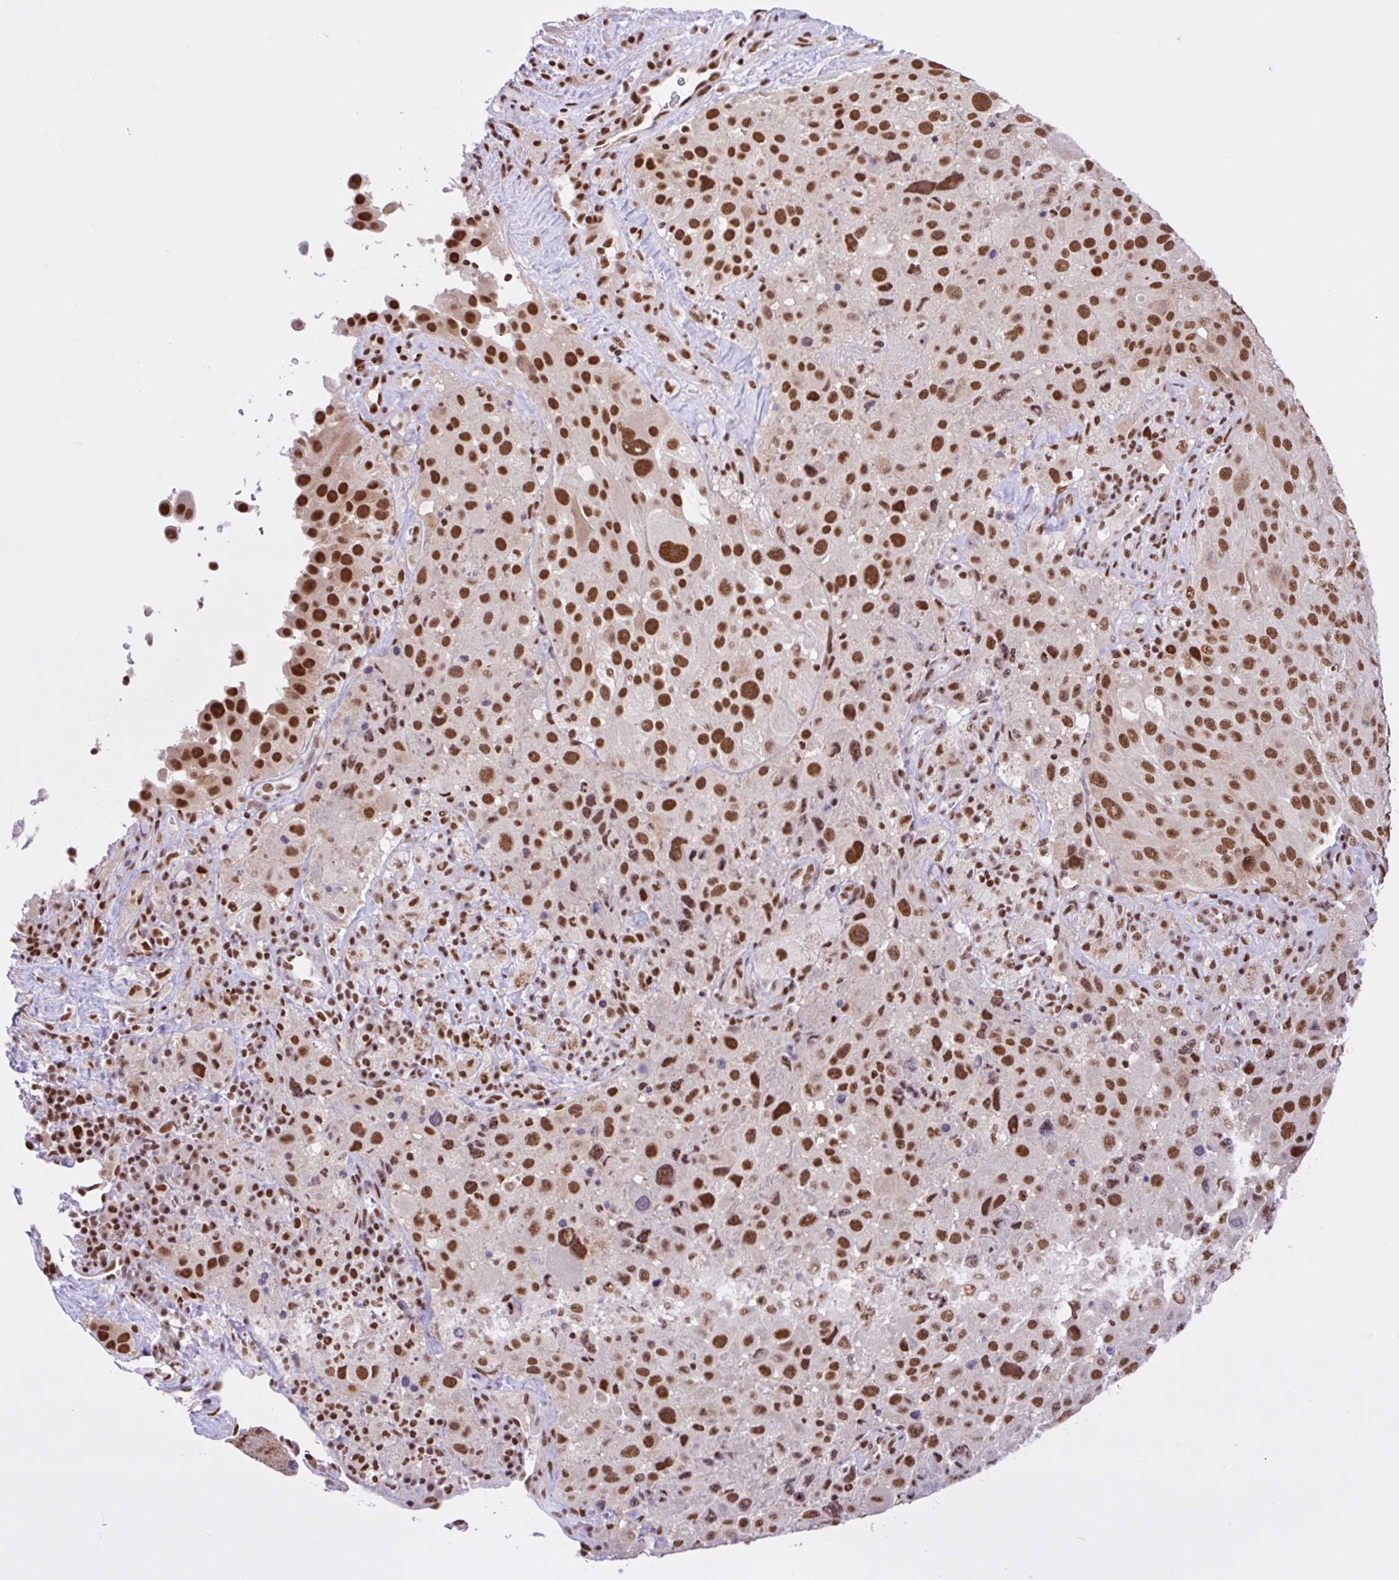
{"staining": {"intensity": "strong", "quantity": ">75%", "location": "nuclear"}, "tissue": "melanoma", "cell_type": "Tumor cells", "image_type": "cancer", "snomed": [{"axis": "morphology", "description": "Malignant melanoma, Metastatic site"}, {"axis": "topography", "description": "Lymph node"}], "caption": "Immunohistochemistry (IHC) histopathology image of human malignant melanoma (metastatic site) stained for a protein (brown), which exhibits high levels of strong nuclear staining in approximately >75% of tumor cells.", "gene": "CCDC12", "patient": {"sex": "male", "age": 62}}